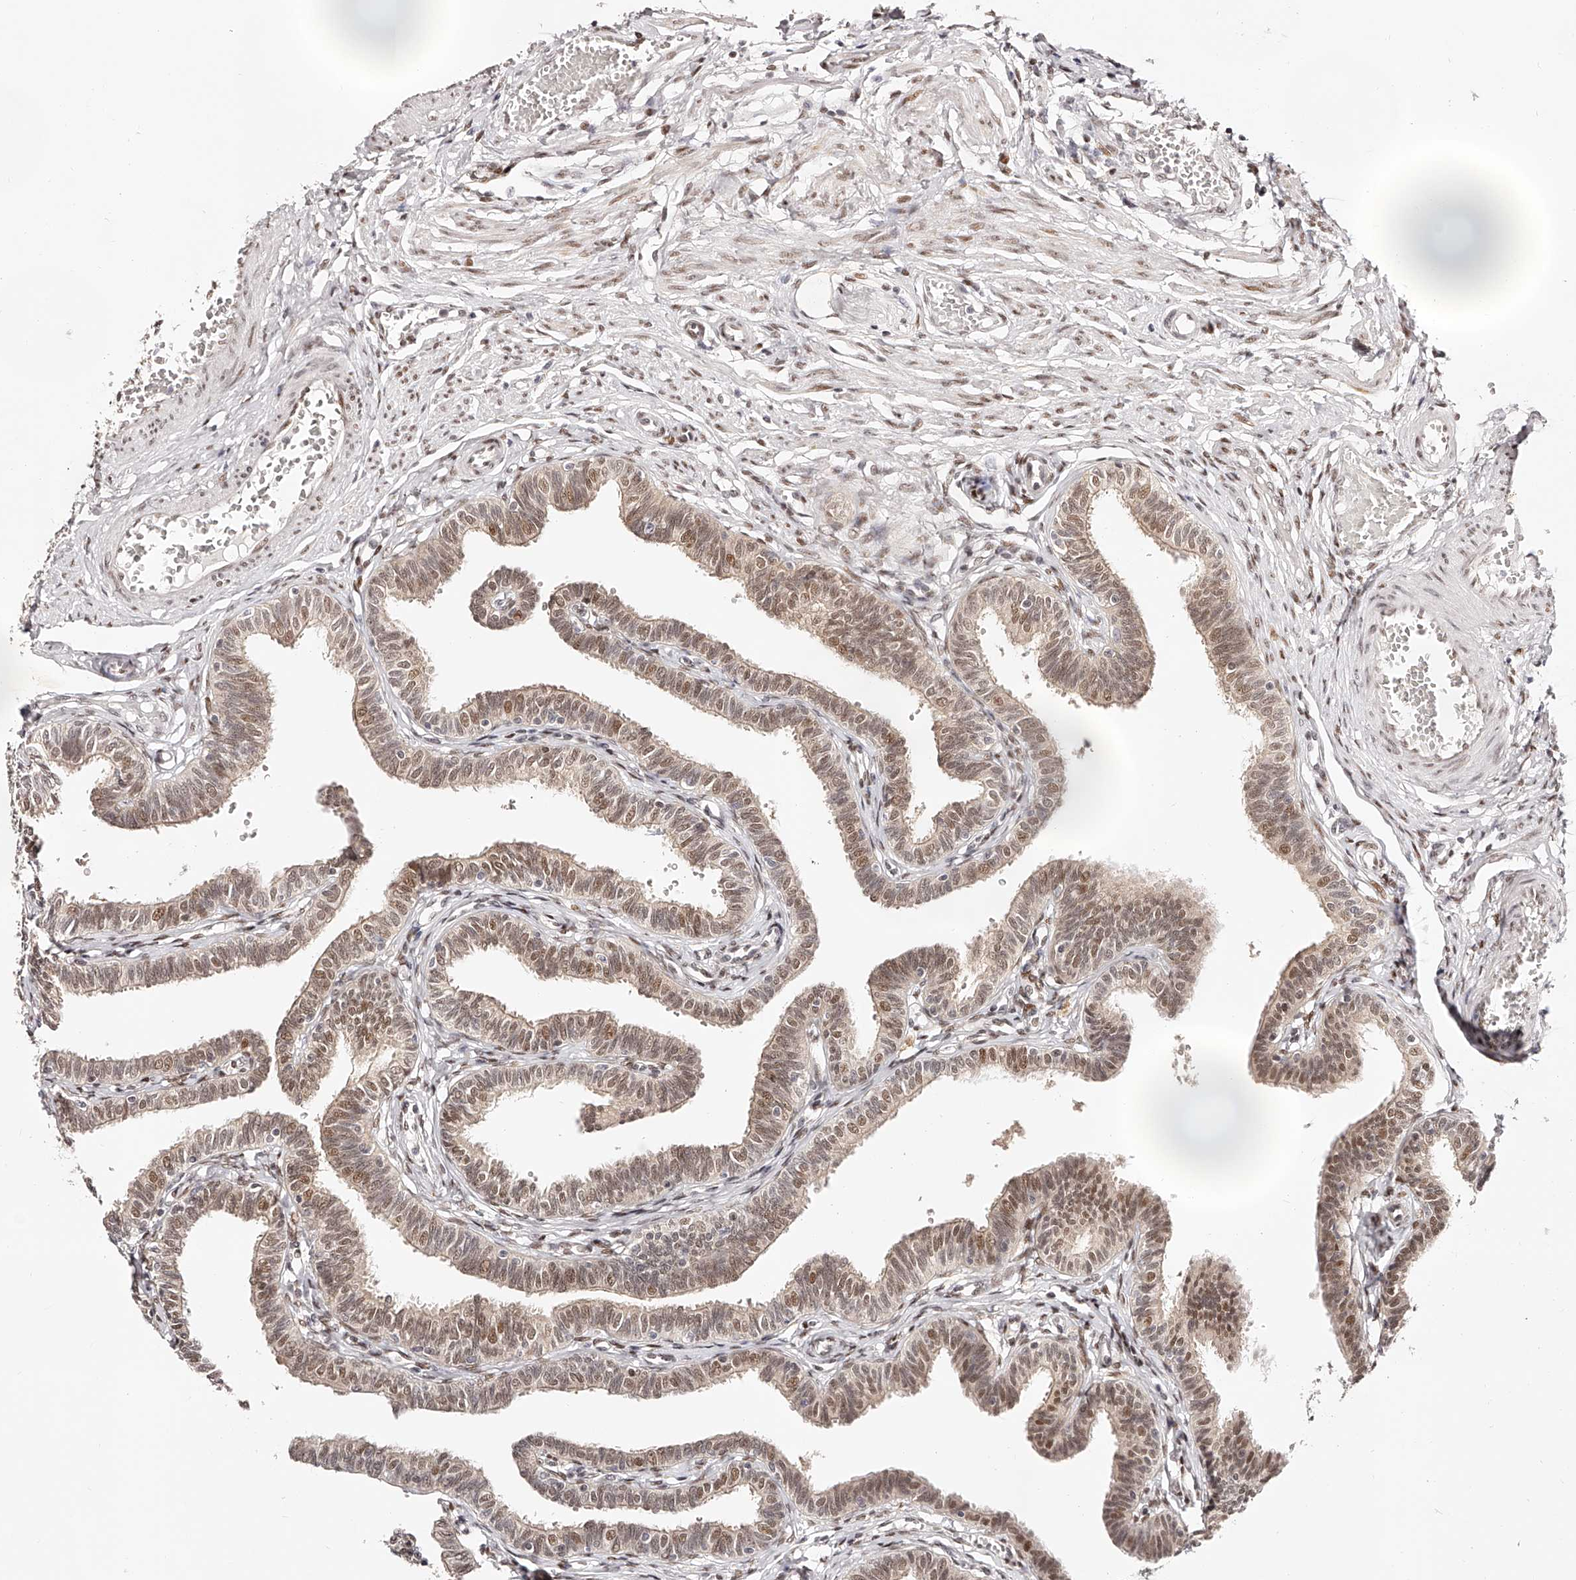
{"staining": {"intensity": "moderate", "quantity": "25%-75%", "location": "cytoplasmic/membranous,nuclear"}, "tissue": "fallopian tube", "cell_type": "Glandular cells", "image_type": "normal", "snomed": [{"axis": "morphology", "description": "Normal tissue, NOS"}, {"axis": "topography", "description": "Fallopian tube"}, {"axis": "topography", "description": "Ovary"}], "caption": "Fallopian tube stained with immunohistochemistry shows moderate cytoplasmic/membranous,nuclear expression in approximately 25%-75% of glandular cells.", "gene": "USF3", "patient": {"sex": "female", "age": 23}}